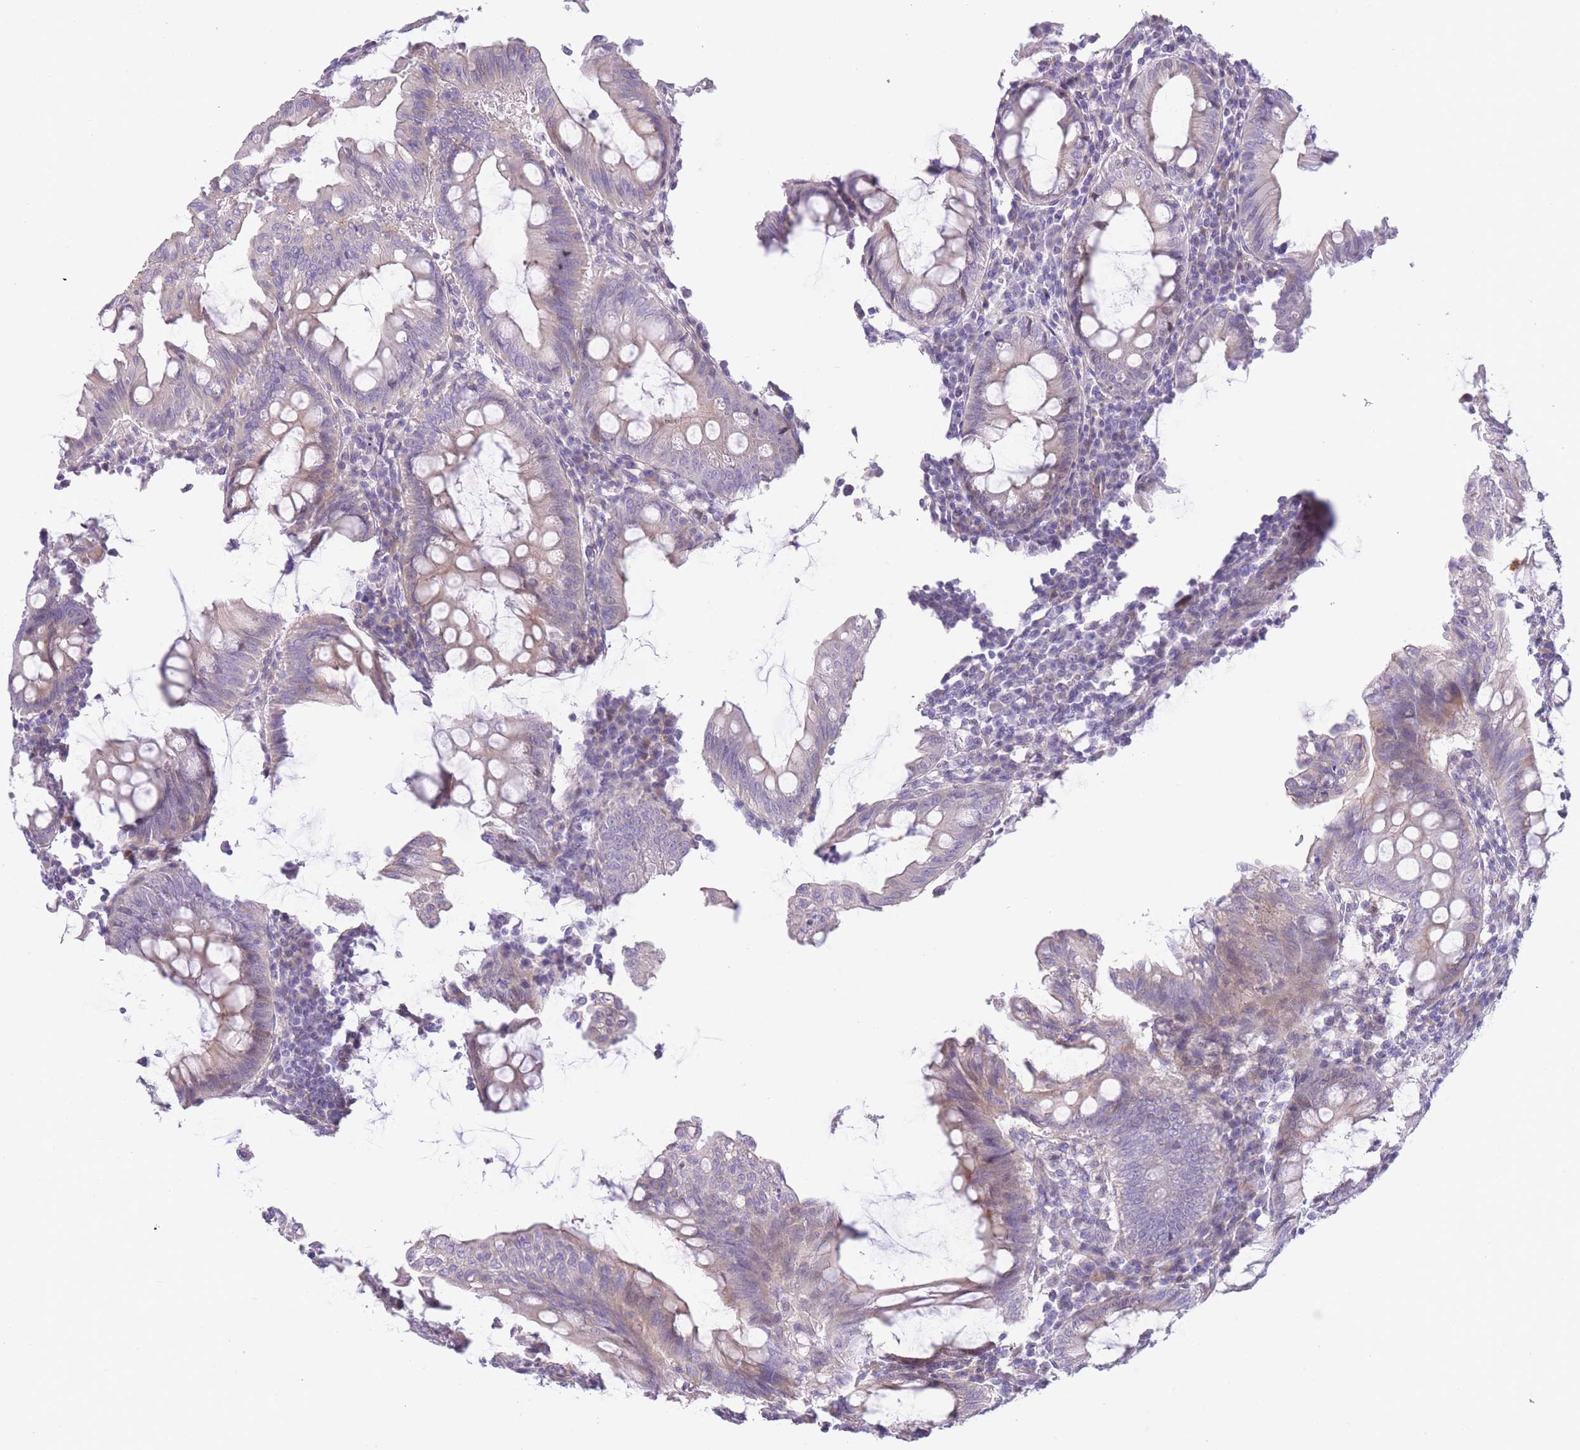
{"staining": {"intensity": "weak", "quantity": "<25%", "location": "cytoplasmic/membranous"}, "tissue": "appendix", "cell_type": "Glandular cells", "image_type": "normal", "snomed": [{"axis": "morphology", "description": "Normal tissue, NOS"}, {"axis": "topography", "description": "Appendix"}], "caption": "IHC image of benign human appendix stained for a protein (brown), which displays no staining in glandular cells.", "gene": "IMPG1", "patient": {"sex": "male", "age": 83}}